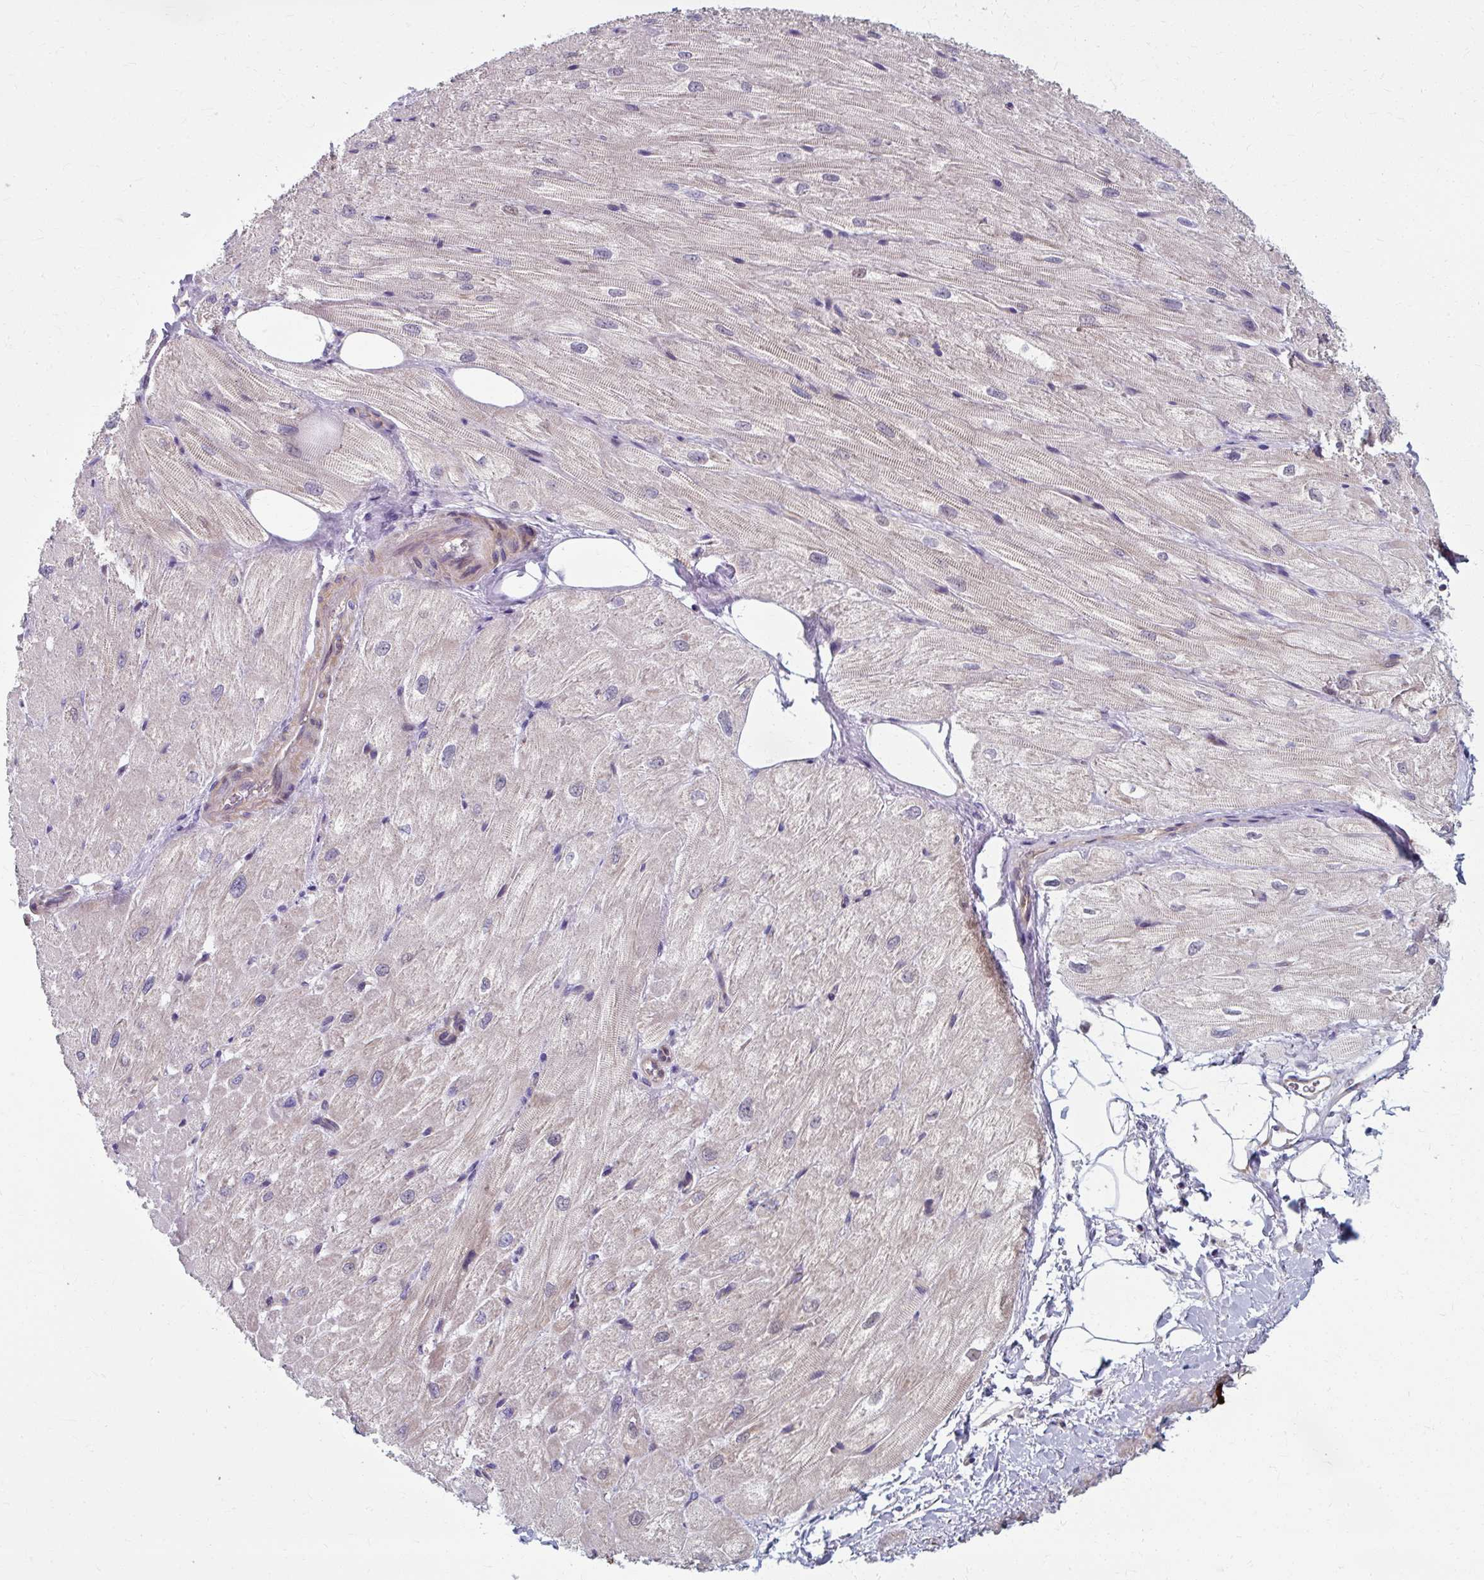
{"staining": {"intensity": "moderate", "quantity": "25%-75%", "location": "cytoplasmic/membranous"}, "tissue": "heart muscle", "cell_type": "Cardiomyocytes", "image_type": "normal", "snomed": [{"axis": "morphology", "description": "Normal tissue, NOS"}, {"axis": "topography", "description": "Heart"}], "caption": "This histopathology image exhibits normal heart muscle stained with immunohistochemistry (IHC) to label a protein in brown. The cytoplasmic/membranous of cardiomyocytes show moderate positivity for the protein. Nuclei are counter-stained blue.", "gene": "ZNF555", "patient": {"sex": "male", "age": 62}}